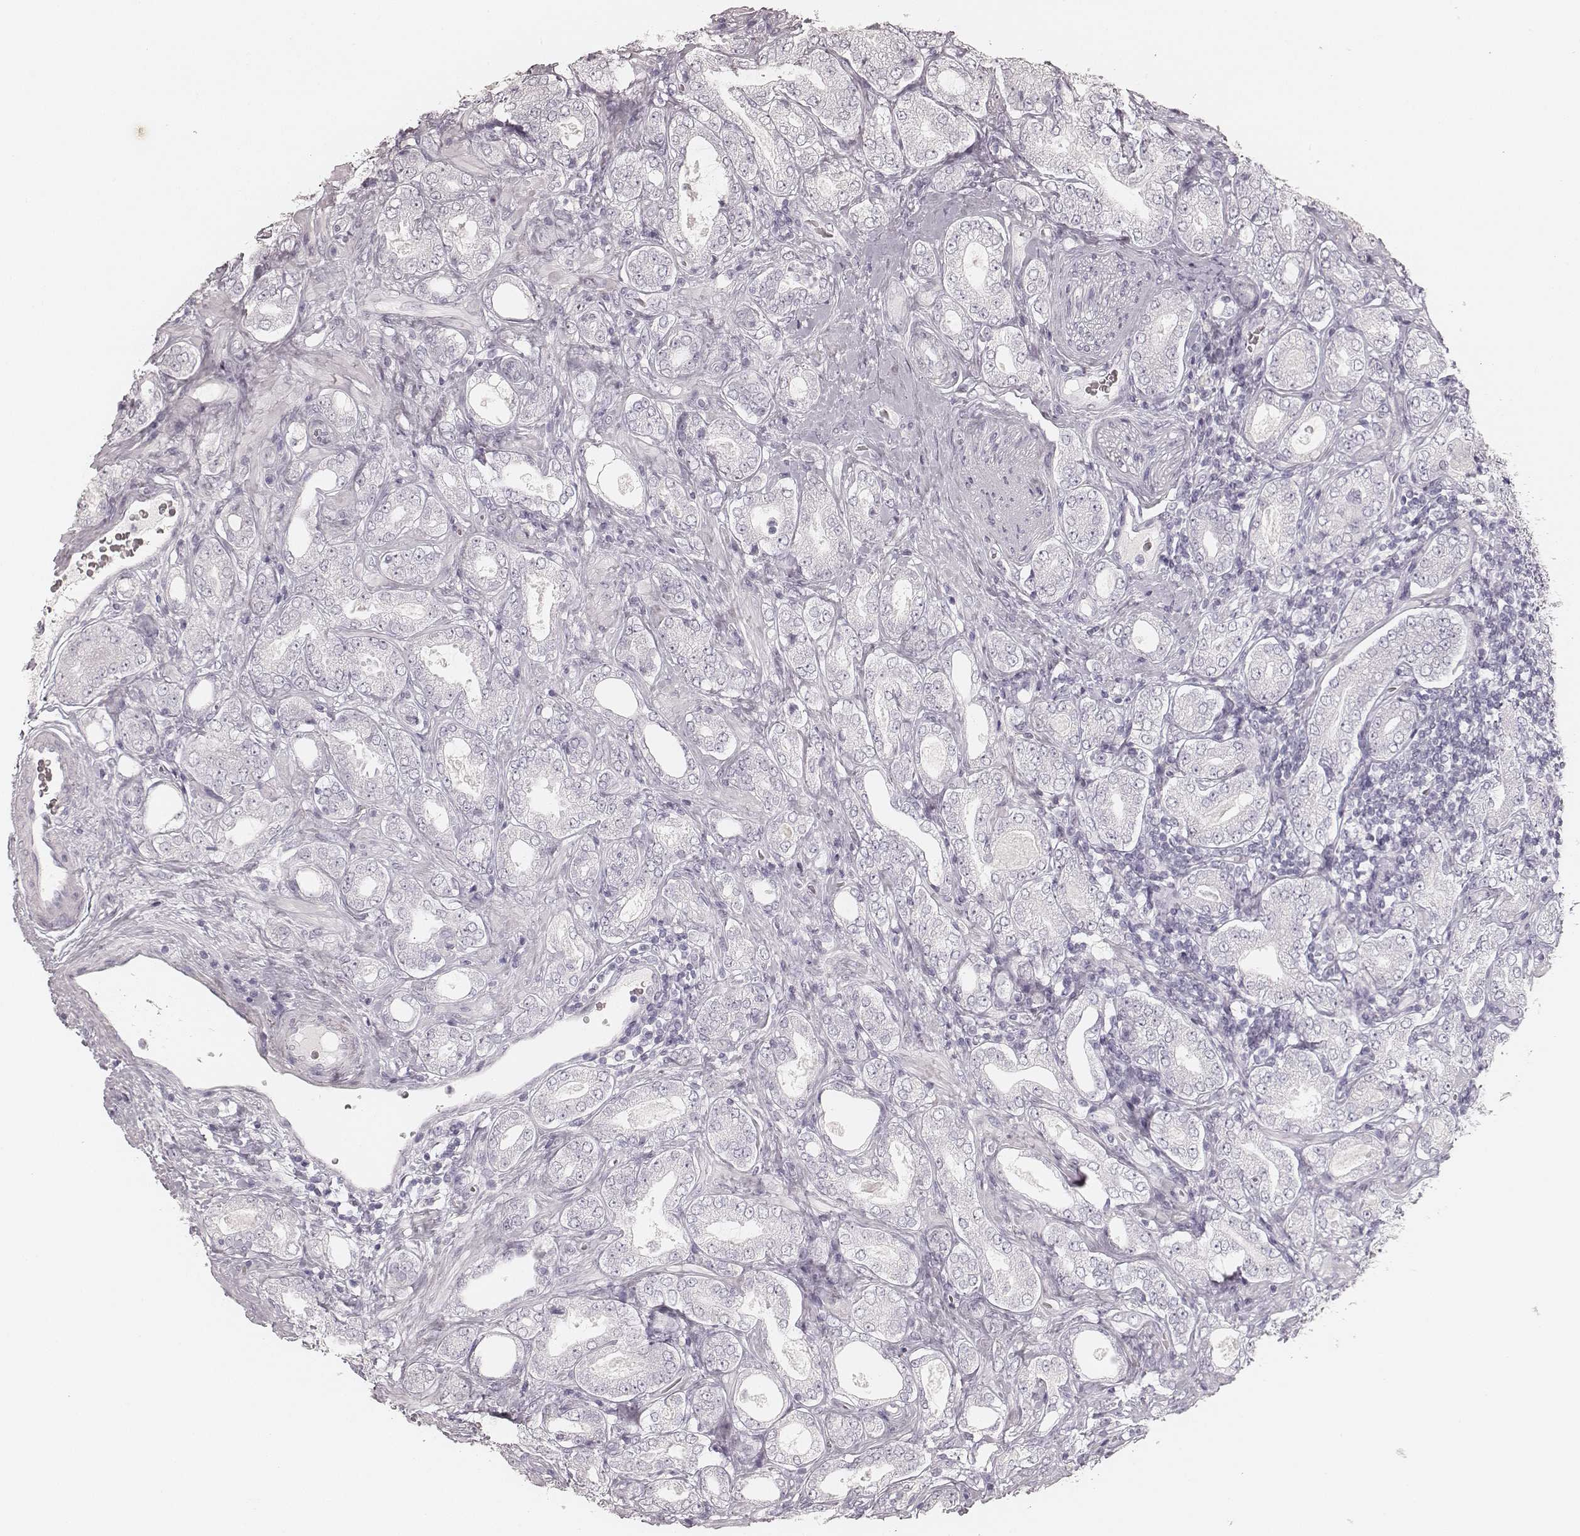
{"staining": {"intensity": "negative", "quantity": "none", "location": "none"}, "tissue": "prostate cancer", "cell_type": "Tumor cells", "image_type": "cancer", "snomed": [{"axis": "morphology", "description": "Adenocarcinoma, NOS"}, {"axis": "topography", "description": "Prostate"}], "caption": "Immunohistochemistry micrograph of prostate cancer (adenocarcinoma) stained for a protein (brown), which shows no expression in tumor cells.", "gene": "KRT82", "patient": {"sex": "male", "age": 64}}